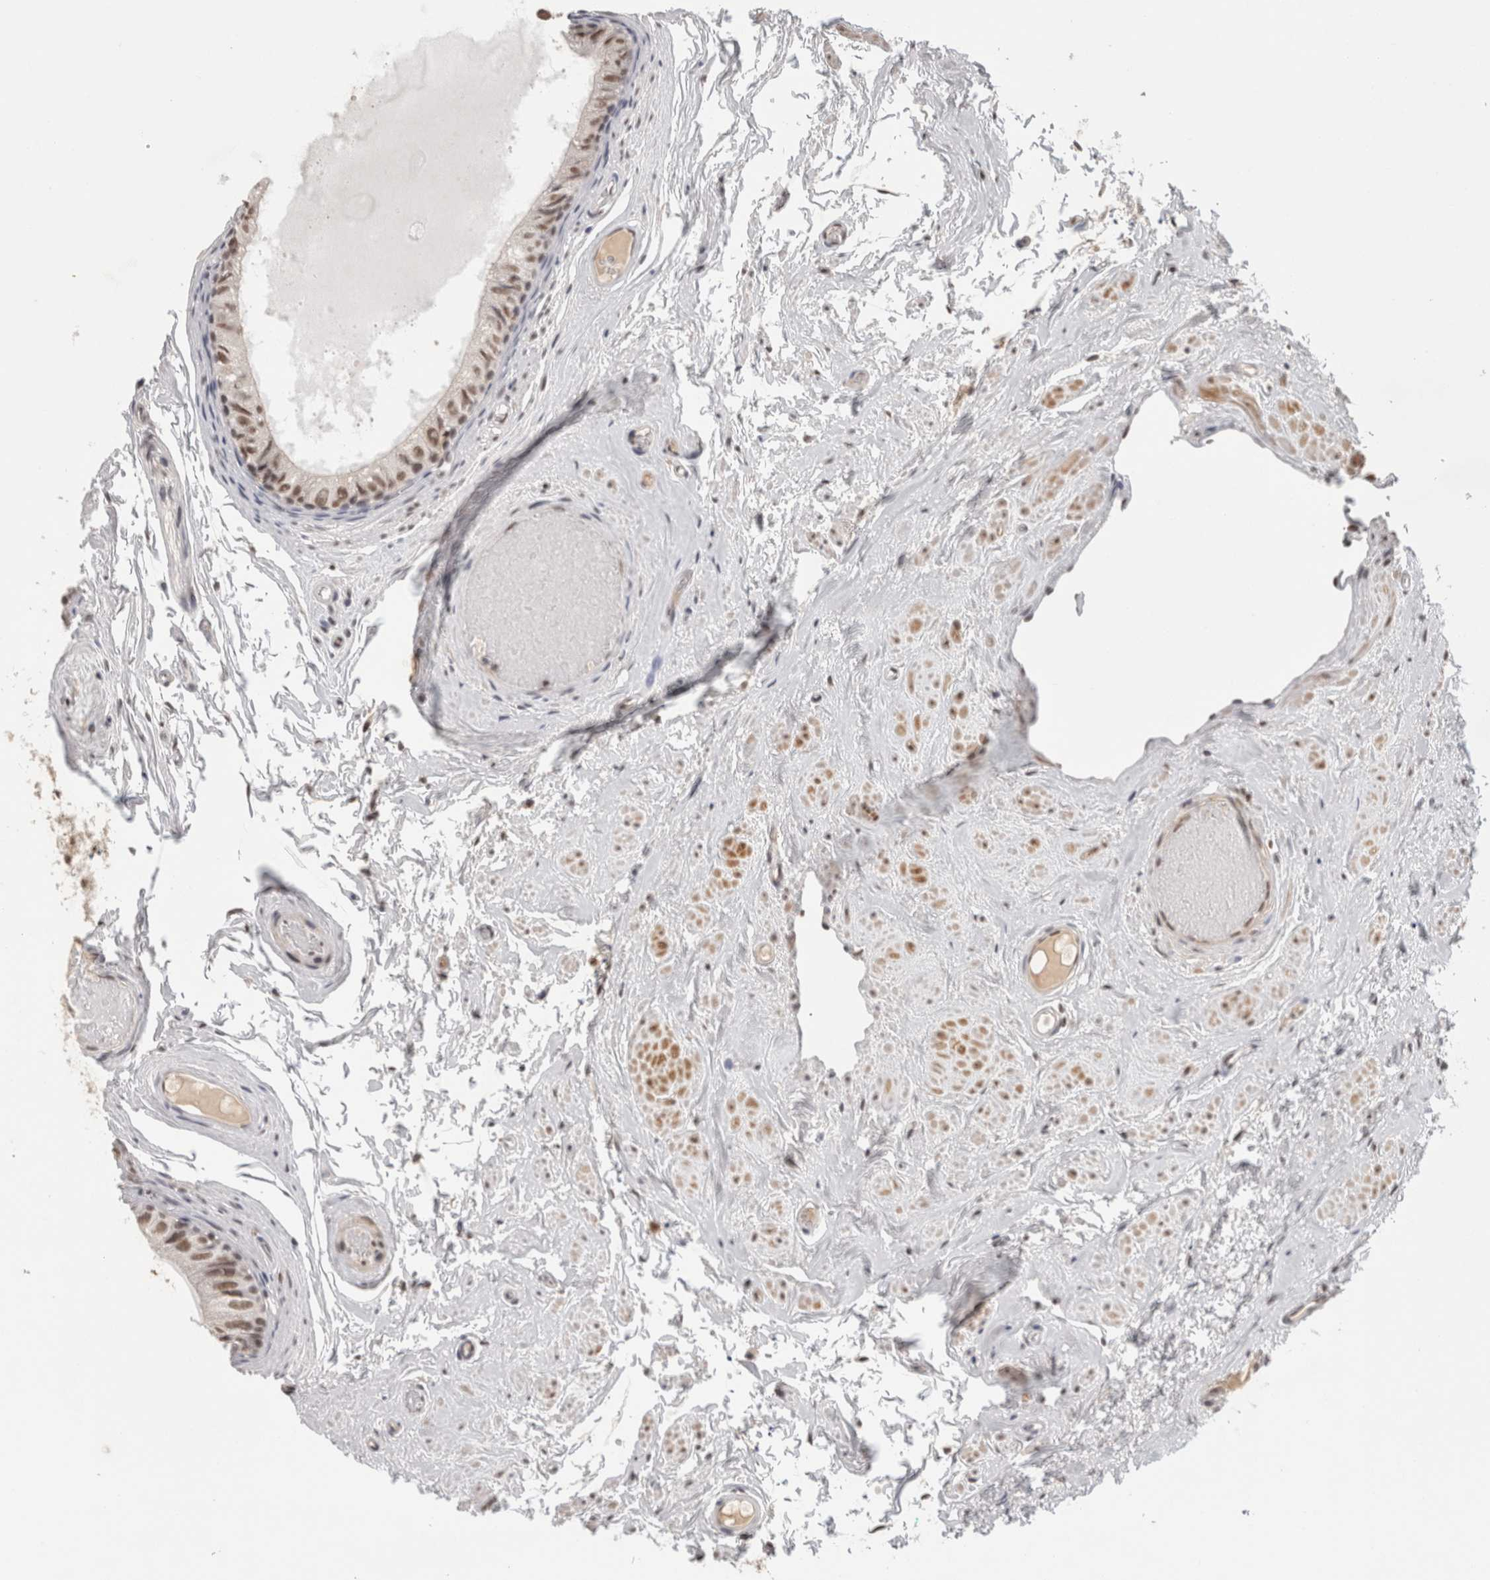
{"staining": {"intensity": "moderate", "quantity": ">75%", "location": "cytoplasmic/membranous,nuclear"}, "tissue": "epididymis", "cell_type": "Glandular cells", "image_type": "normal", "snomed": [{"axis": "morphology", "description": "Normal tissue, NOS"}, {"axis": "topography", "description": "Epididymis"}], "caption": "Epididymis stained with a brown dye demonstrates moderate cytoplasmic/membranous,nuclear positive staining in approximately >75% of glandular cells.", "gene": "ZNF830", "patient": {"sex": "male", "age": 79}}